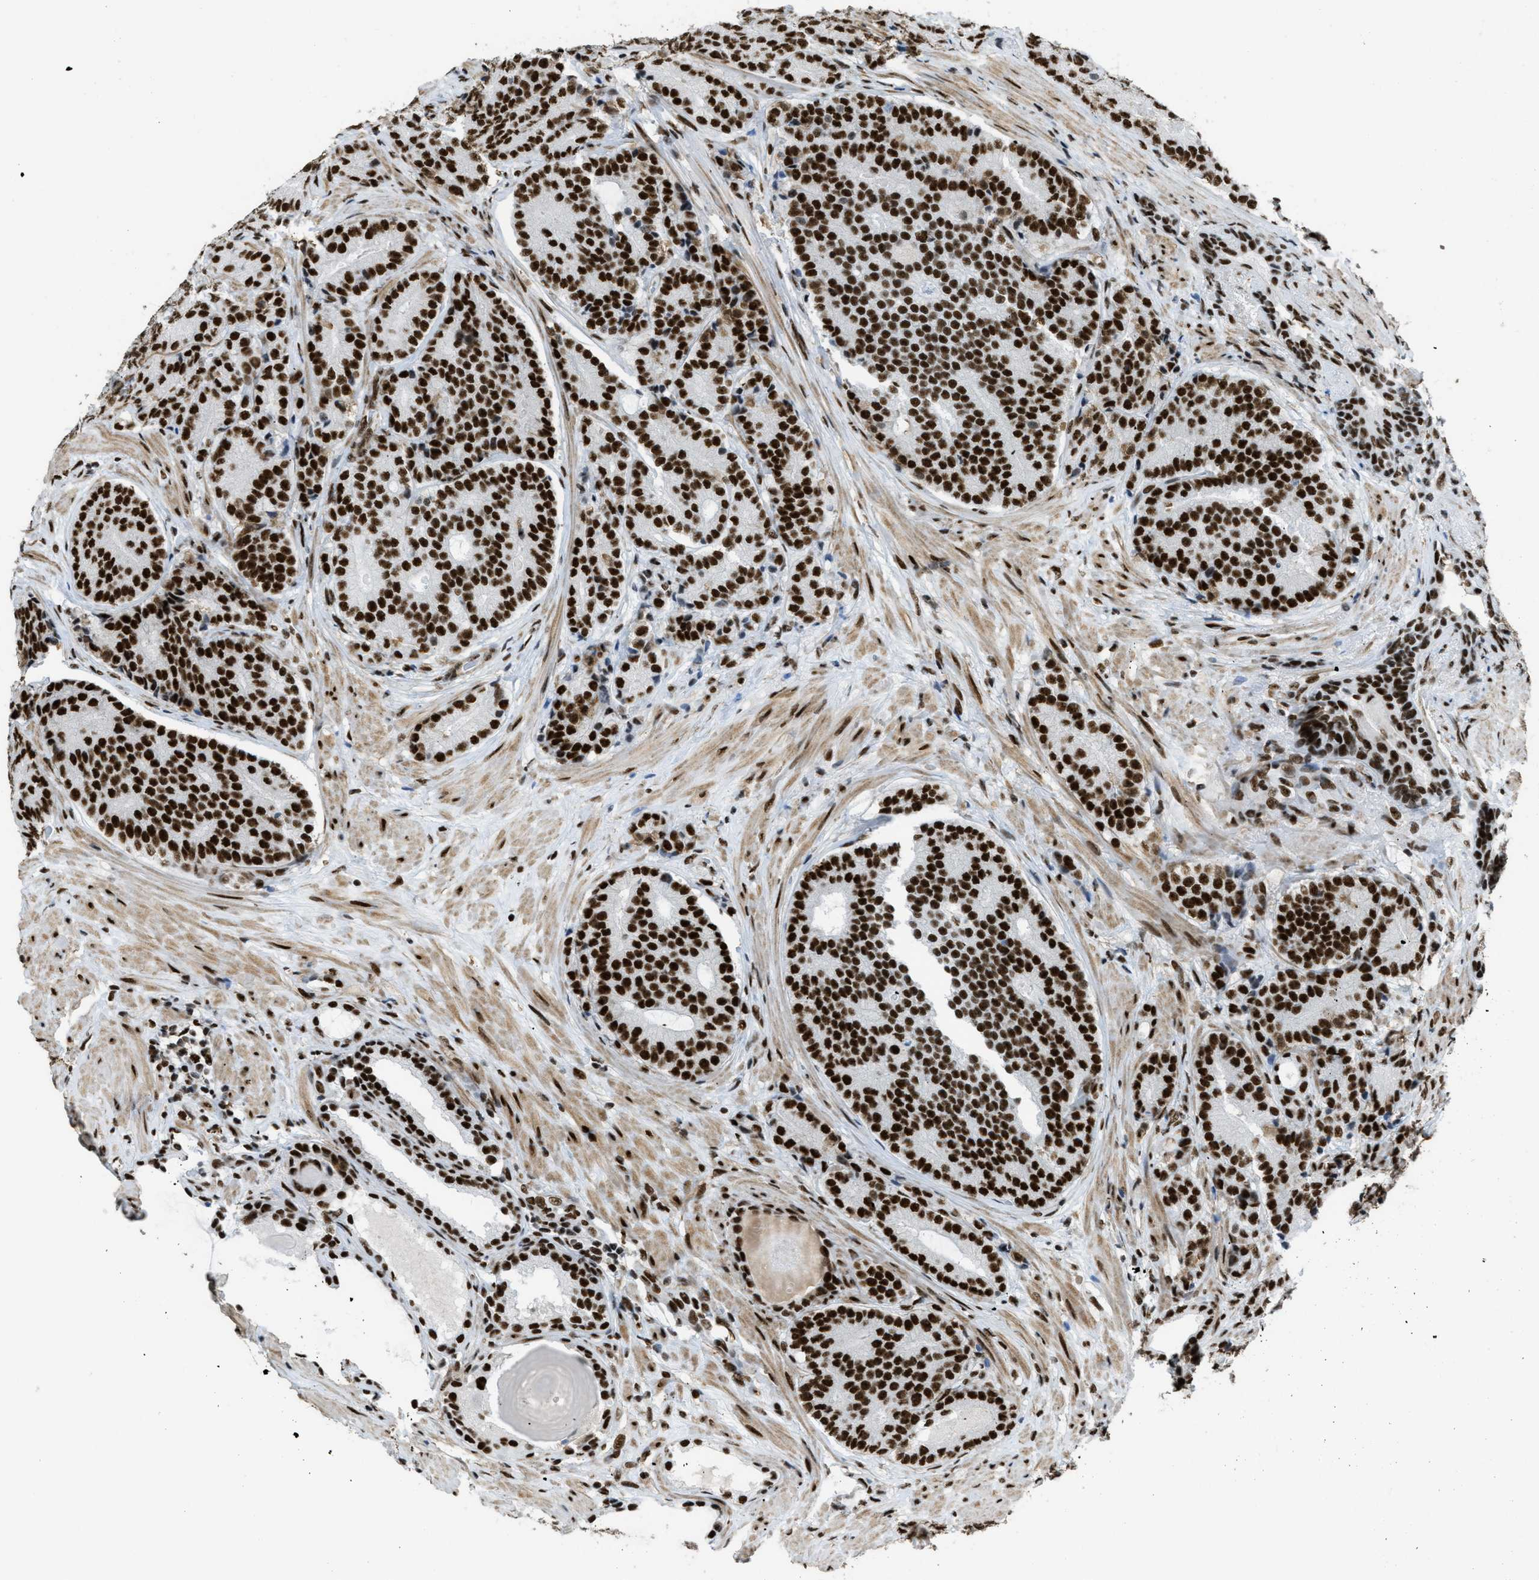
{"staining": {"intensity": "strong", "quantity": ">75%", "location": "nuclear"}, "tissue": "prostate cancer", "cell_type": "Tumor cells", "image_type": "cancer", "snomed": [{"axis": "morphology", "description": "Adenocarcinoma, High grade"}, {"axis": "topography", "description": "Prostate"}], "caption": "A high amount of strong nuclear positivity is present in approximately >75% of tumor cells in prostate adenocarcinoma (high-grade) tissue.", "gene": "ZNF207", "patient": {"sex": "male", "age": 61}}